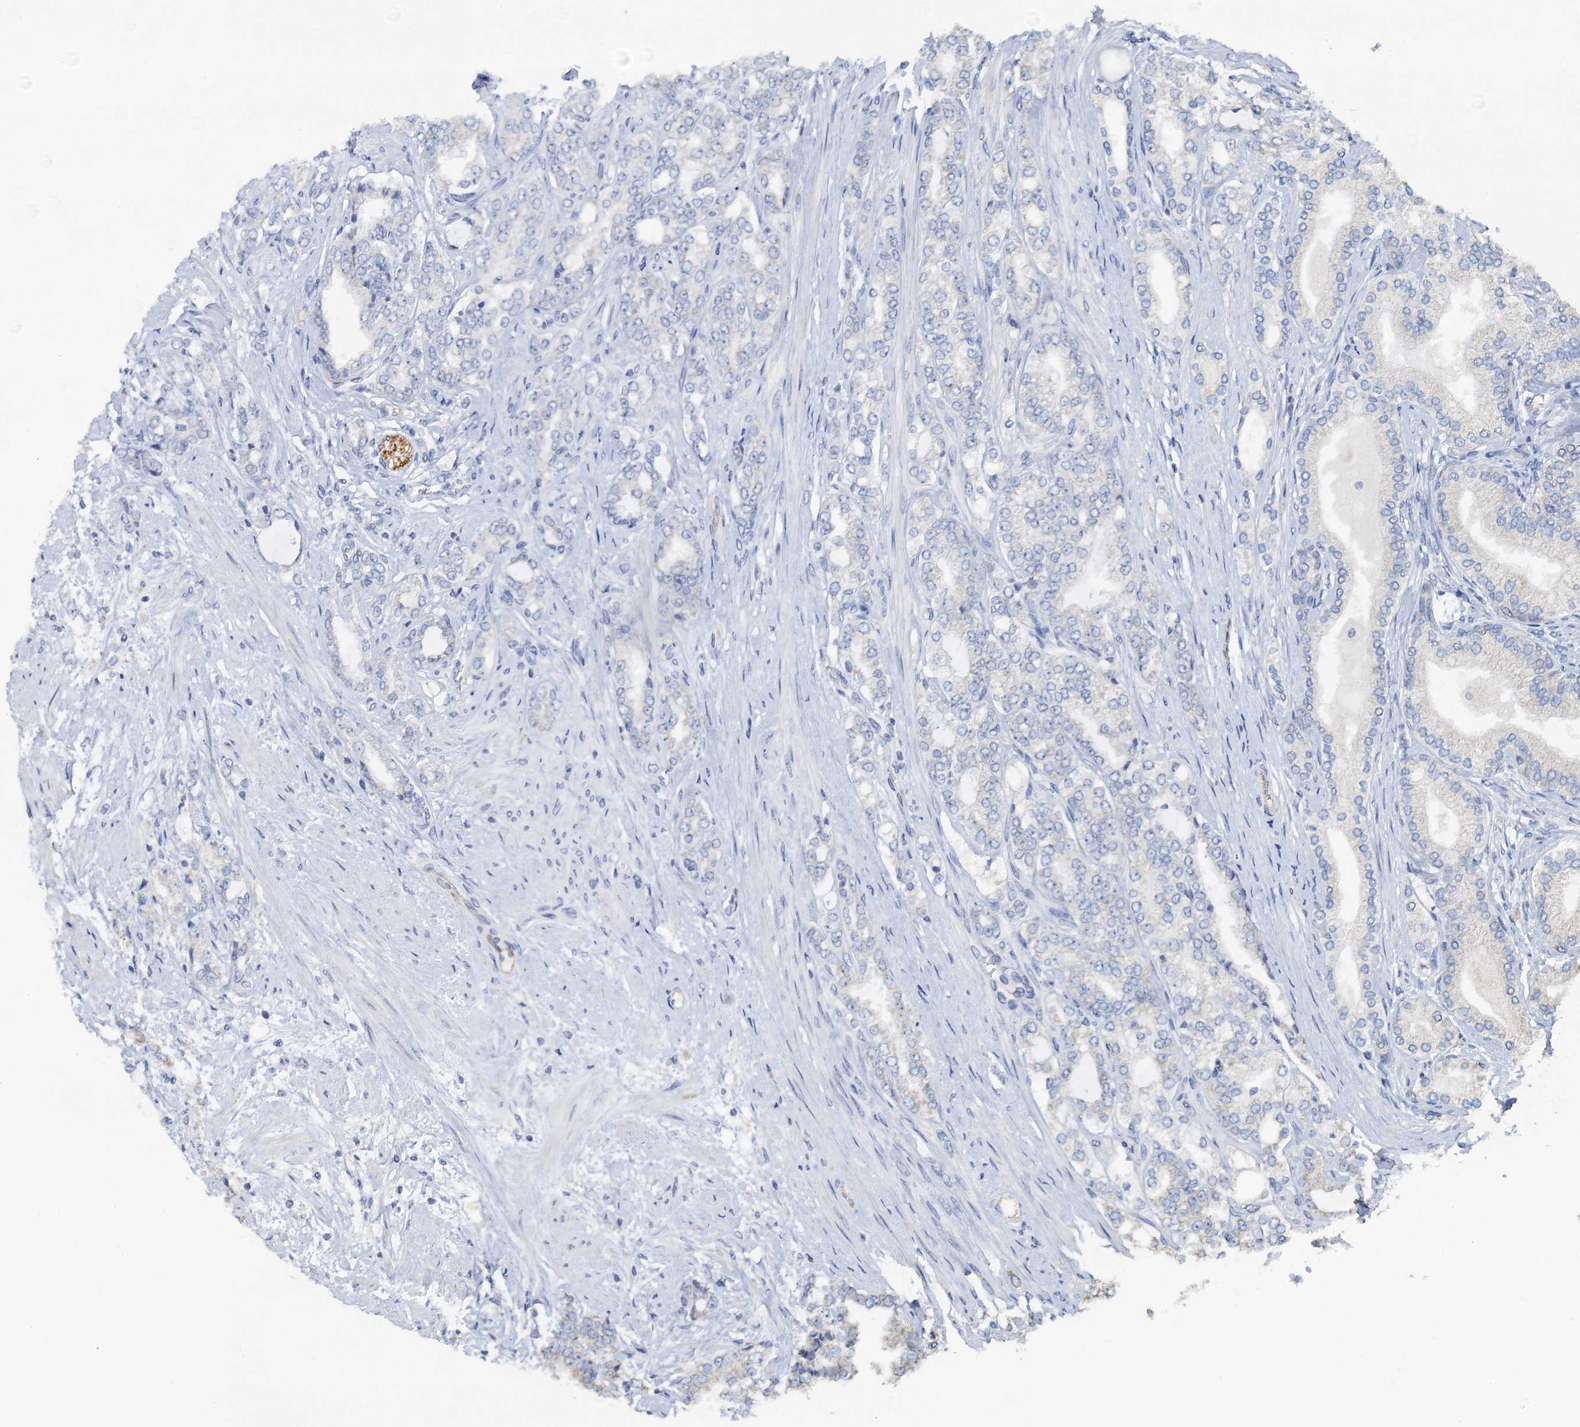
{"staining": {"intensity": "negative", "quantity": "none", "location": "none"}, "tissue": "prostate cancer", "cell_type": "Tumor cells", "image_type": "cancer", "snomed": [{"axis": "morphology", "description": "Adenocarcinoma, High grade"}, {"axis": "topography", "description": "Prostate"}], "caption": "Prostate cancer was stained to show a protein in brown. There is no significant positivity in tumor cells. The staining is performed using DAB (3,3'-diaminobenzidine) brown chromogen with nuclei counter-stained in using hematoxylin.", "gene": "PLLP", "patient": {"sex": "male", "age": 64}}